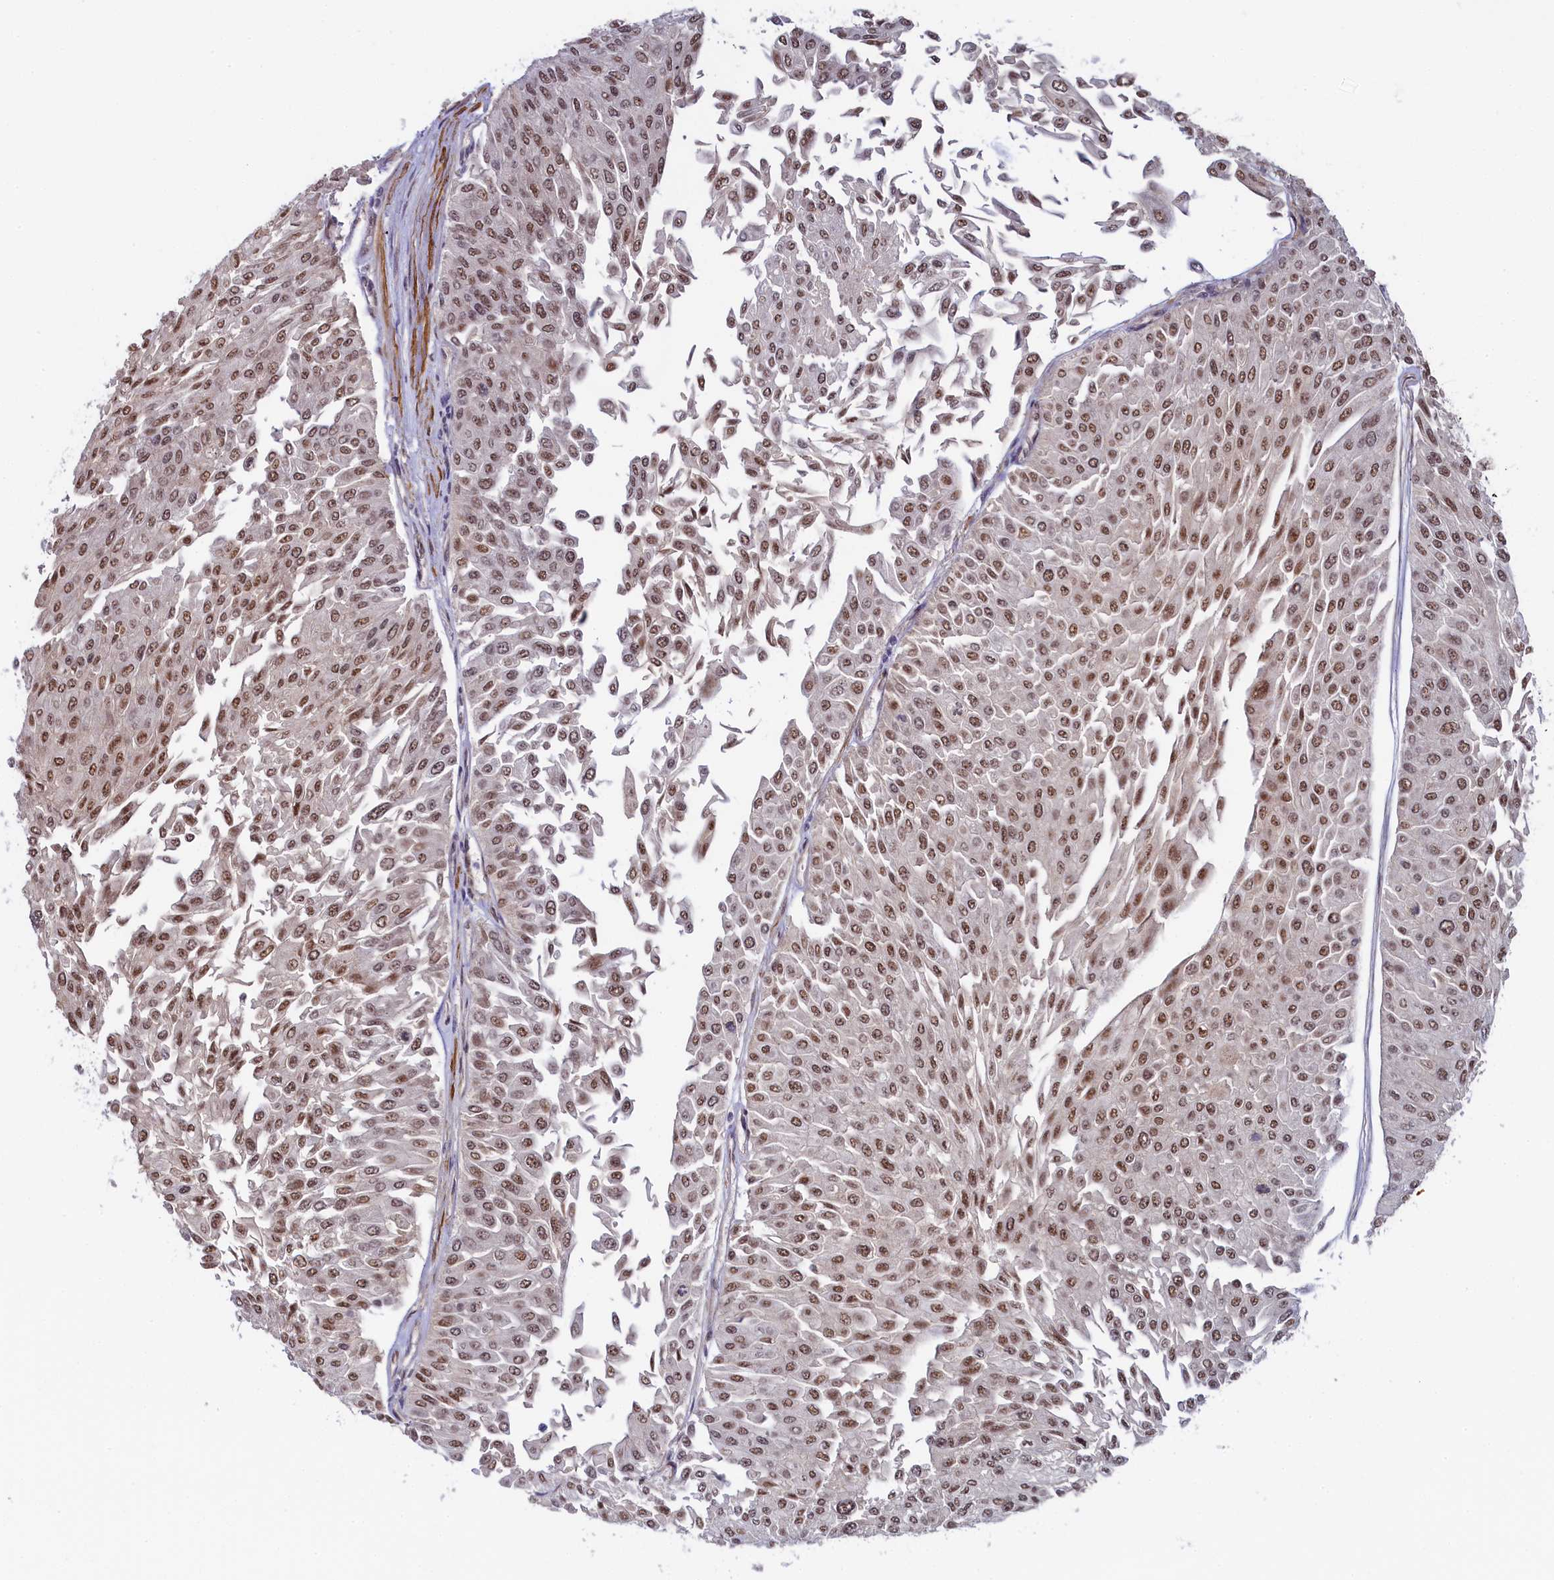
{"staining": {"intensity": "moderate", "quantity": ">75%", "location": "nuclear"}, "tissue": "urothelial cancer", "cell_type": "Tumor cells", "image_type": "cancer", "snomed": [{"axis": "morphology", "description": "Urothelial carcinoma, Low grade"}, {"axis": "topography", "description": "Urinary bladder"}], "caption": "This photomicrograph exhibits urothelial carcinoma (low-grade) stained with IHC to label a protein in brown. The nuclear of tumor cells show moderate positivity for the protein. Nuclei are counter-stained blue.", "gene": "INTS14", "patient": {"sex": "male", "age": 67}}